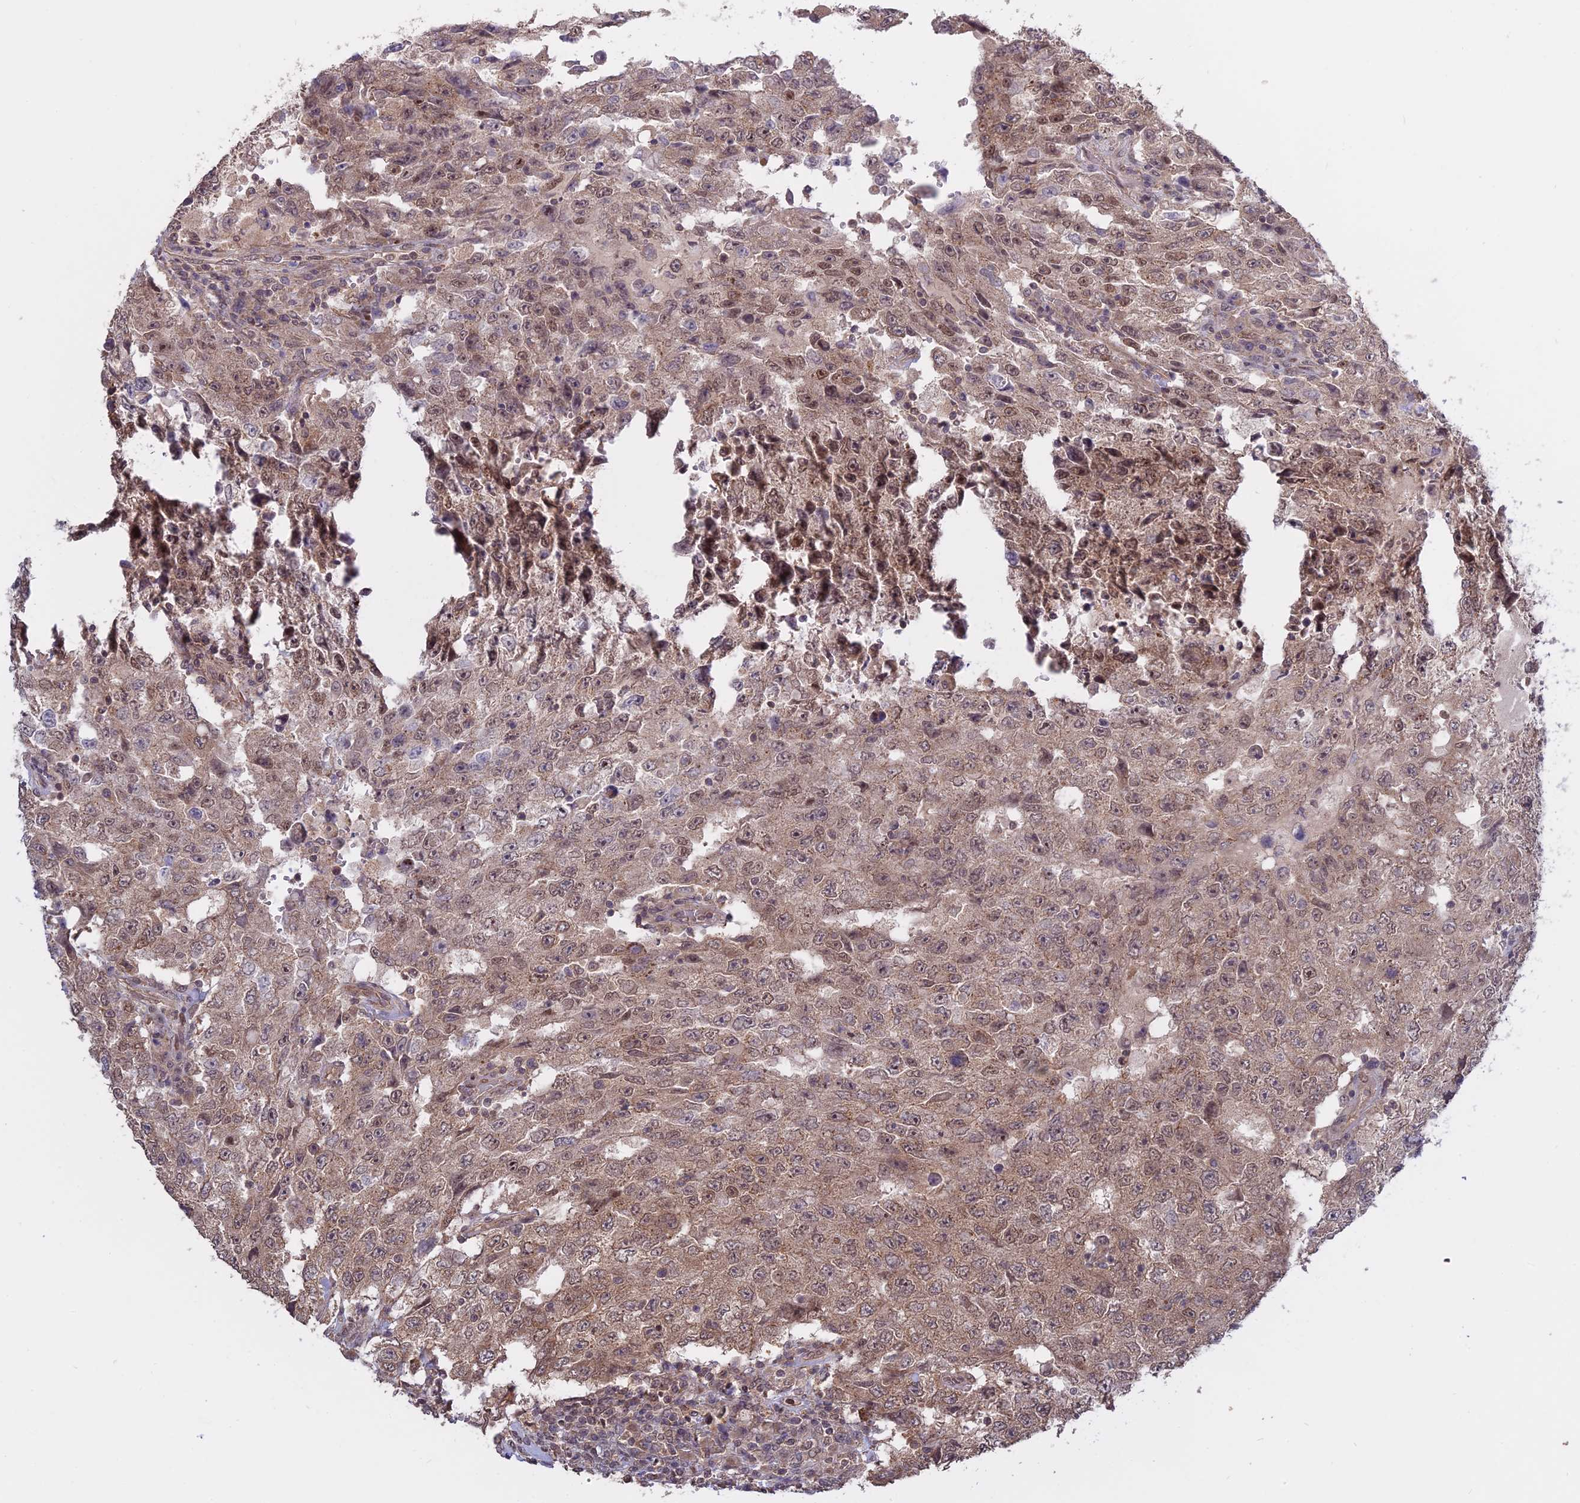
{"staining": {"intensity": "moderate", "quantity": "25%-75%", "location": "cytoplasmic/membranous,nuclear"}, "tissue": "testis cancer", "cell_type": "Tumor cells", "image_type": "cancer", "snomed": [{"axis": "morphology", "description": "Carcinoma, Embryonal, NOS"}, {"axis": "topography", "description": "Testis"}], "caption": "An immunohistochemistry micrograph of neoplastic tissue is shown. Protein staining in brown labels moderate cytoplasmic/membranous and nuclear positivity in testis embryonal carcinoma within tumor cells.", "gene": "PKIG", "patient": {"sex": "male", "age": 26}}